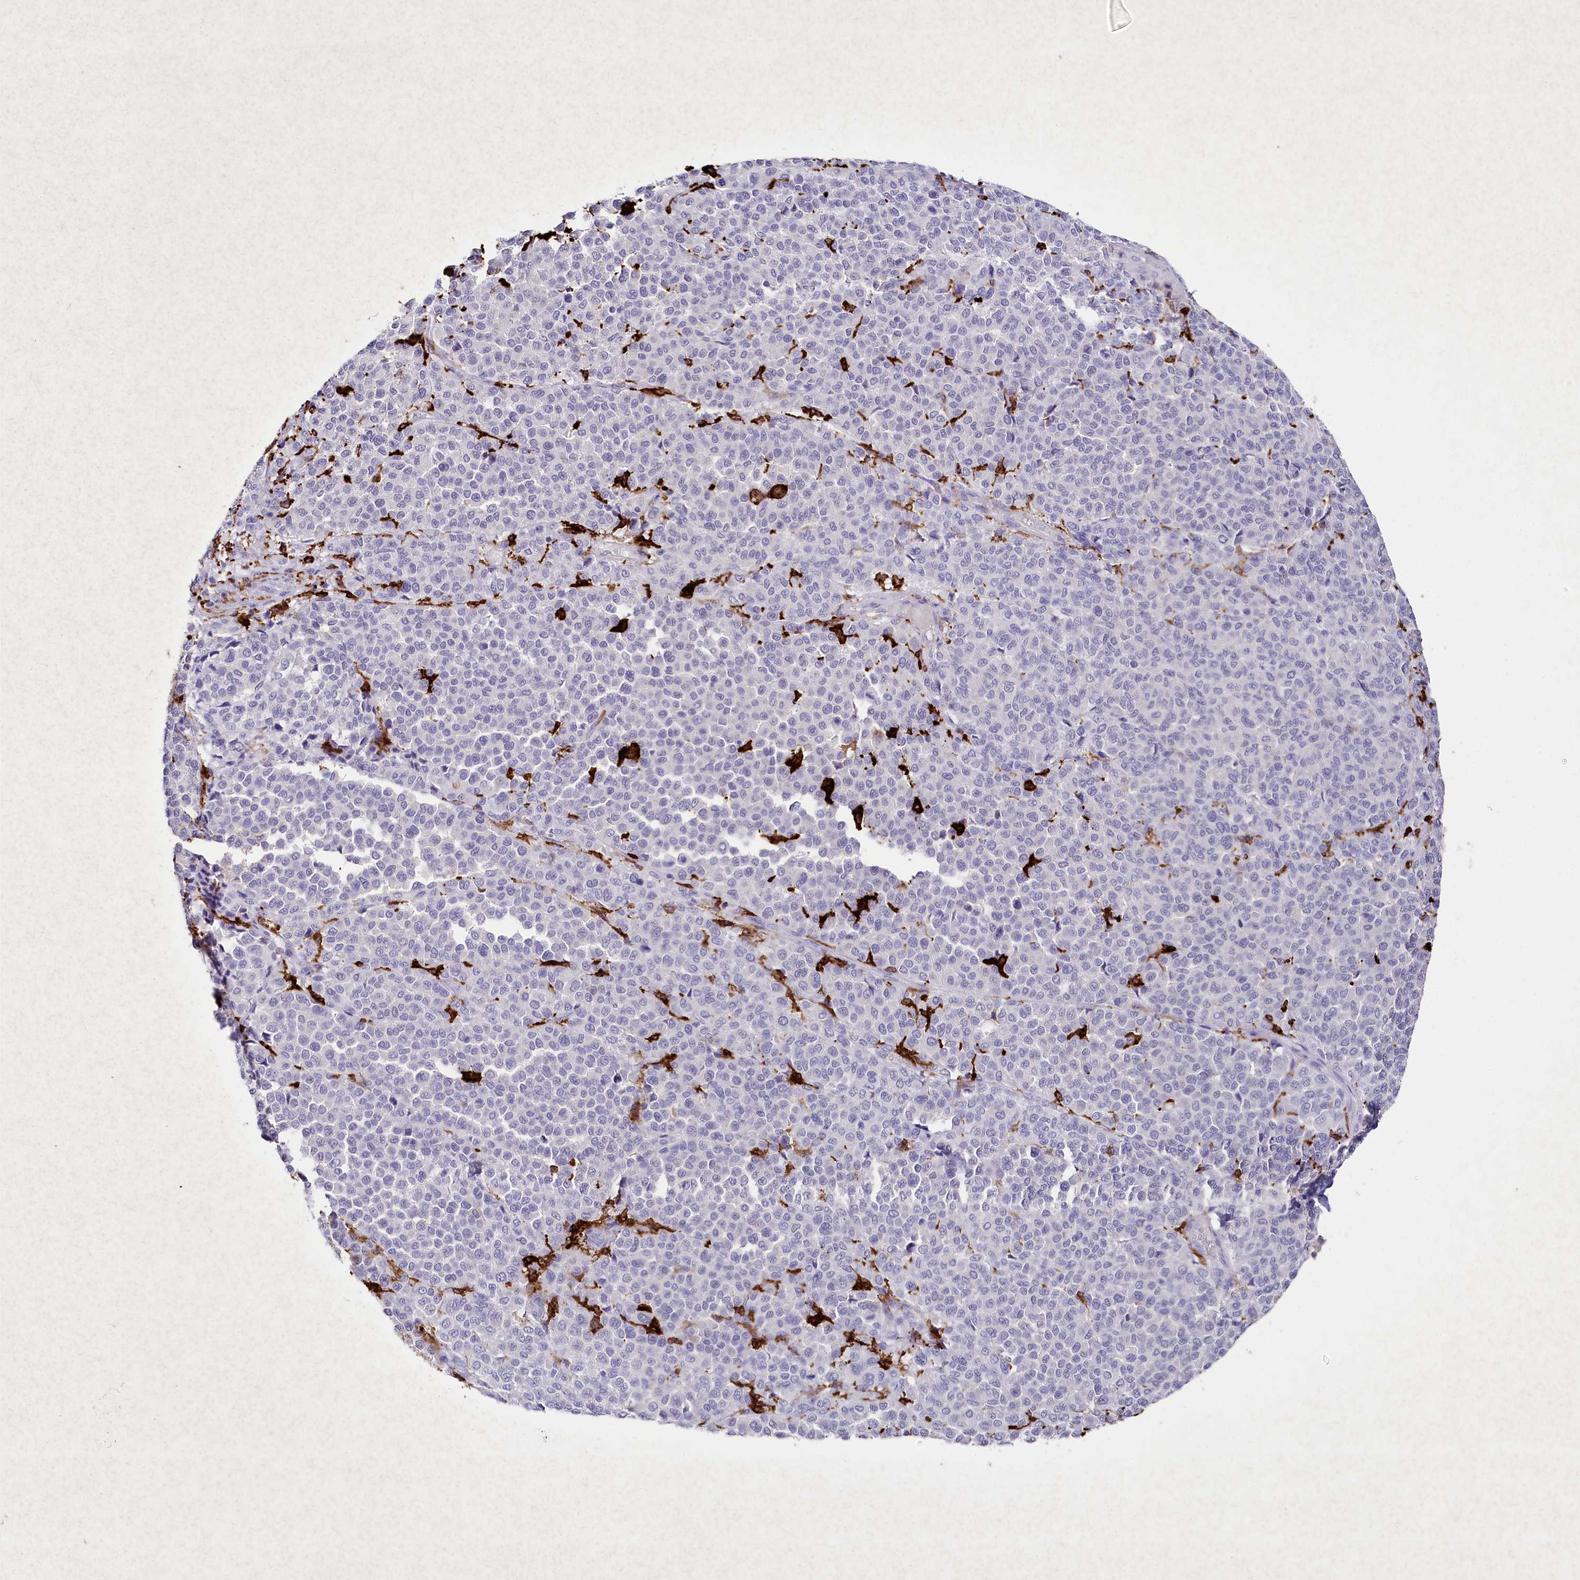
{"staining": {"intensity": "negative", "quantity": "none", "location": "none"}, "tissue": "melanoma", "cell_type": "Tumor cells", "image_type": "cancer", "snomed": [{"axis": "morphology", "description": "Malignant melanoma, Metastatic site"}, {"axis": "topography", "description": "Pancreas"}], "caption": "Tumor cells show no significant positivity in malignant melanoma (metastatic site). (Immunohistochemistry, brightfield microscopy, high magnification).", "gene": "CLEC4M", "patient": {"sex": "female", "age": 30}}